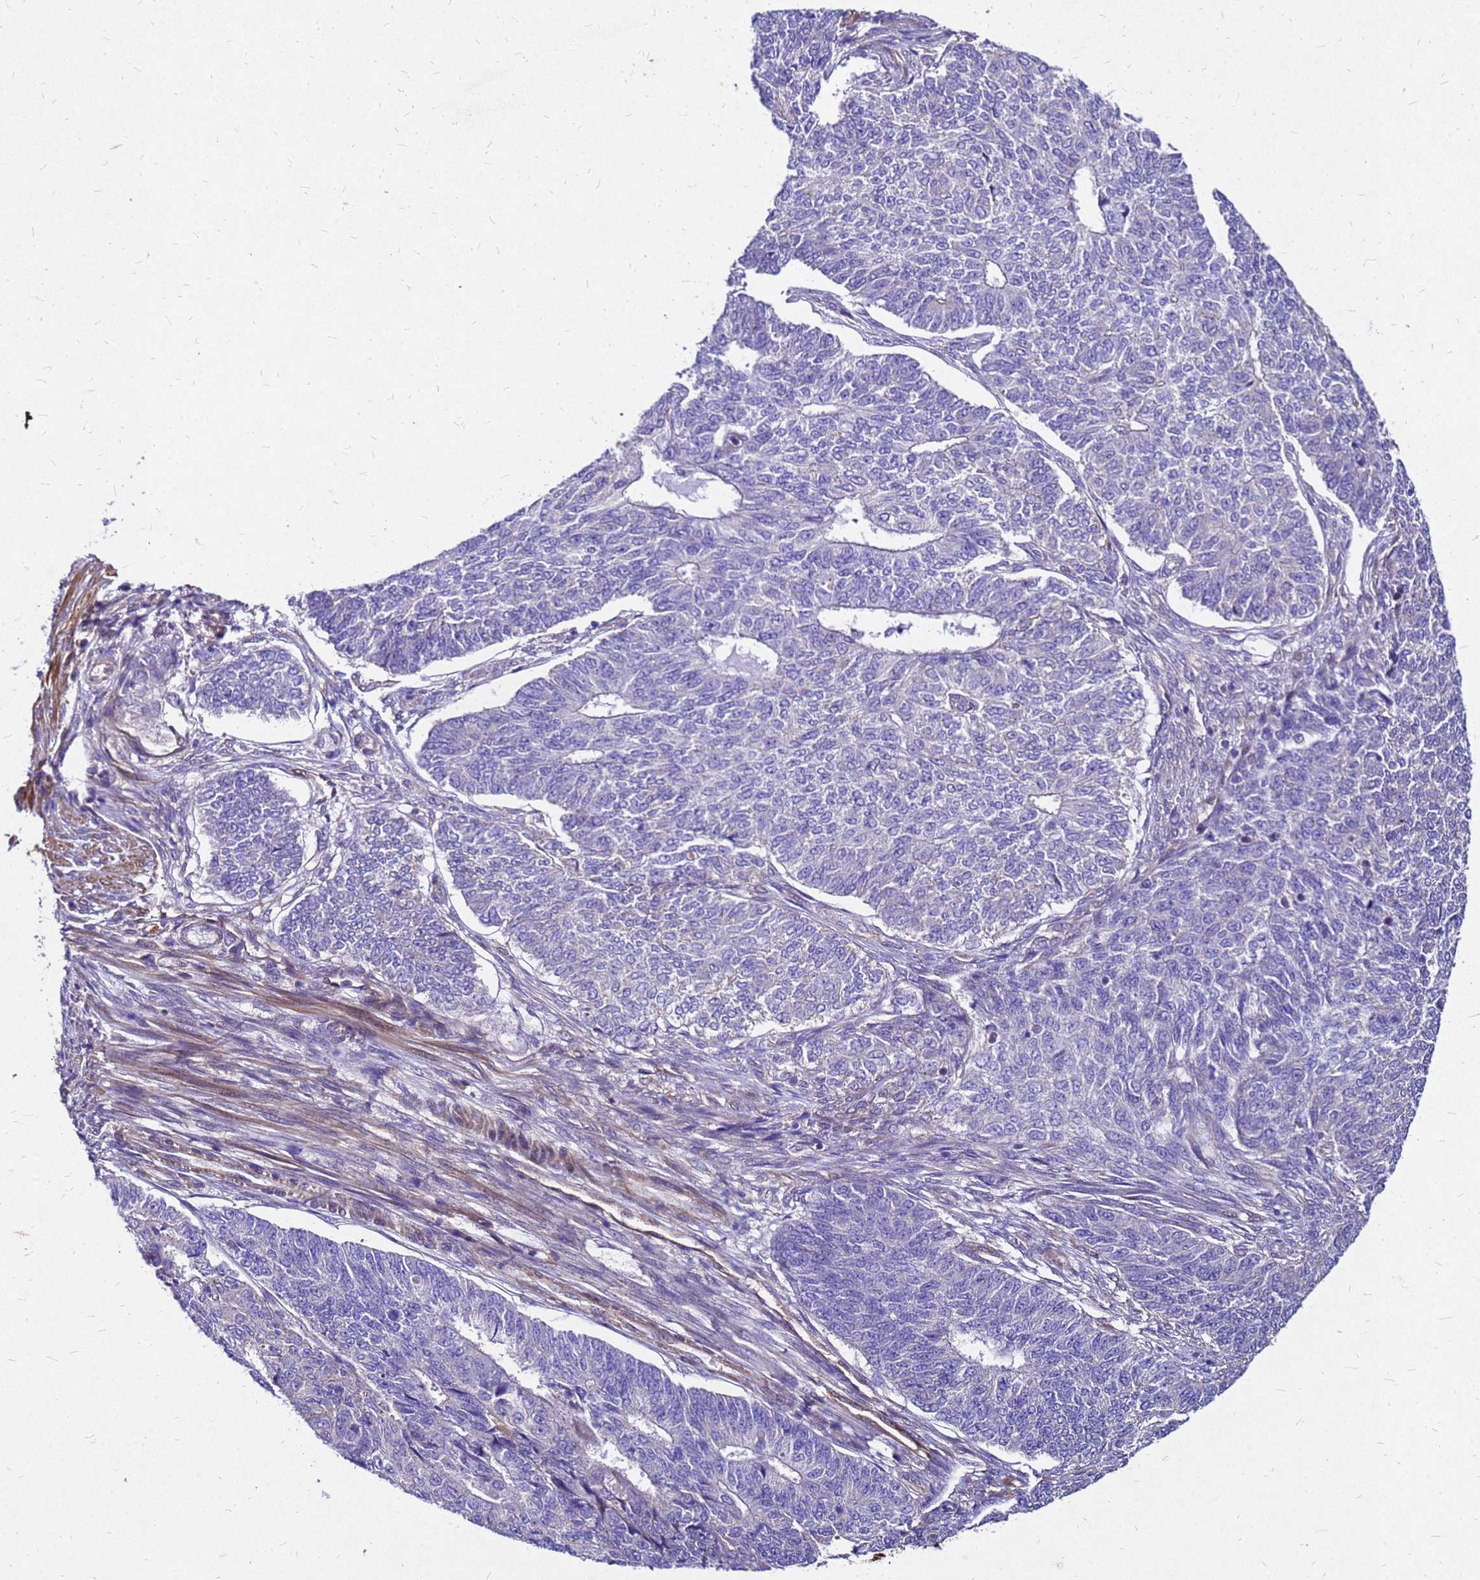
{"staining": {"intensity": "negative", "quantity": "none", "location": "none"}, "tissue": "endometrial cancer", "cell_type": "Tumor cells", "image_type": "cancer", "snomed": [{"axis": "morphology", "description": "Adenocarcinoma, NOS"}, {"axis": "topography", "description": "Endometrium"}], "caption": "This image is of endometrial cancer stained with immunohistochemistry to label a protein in brown with the nuclei are counter-stained blue. There is no expression in tumor cells.", "gene": "DUSP23", "patient": {"sex": "female", "age": 32}}